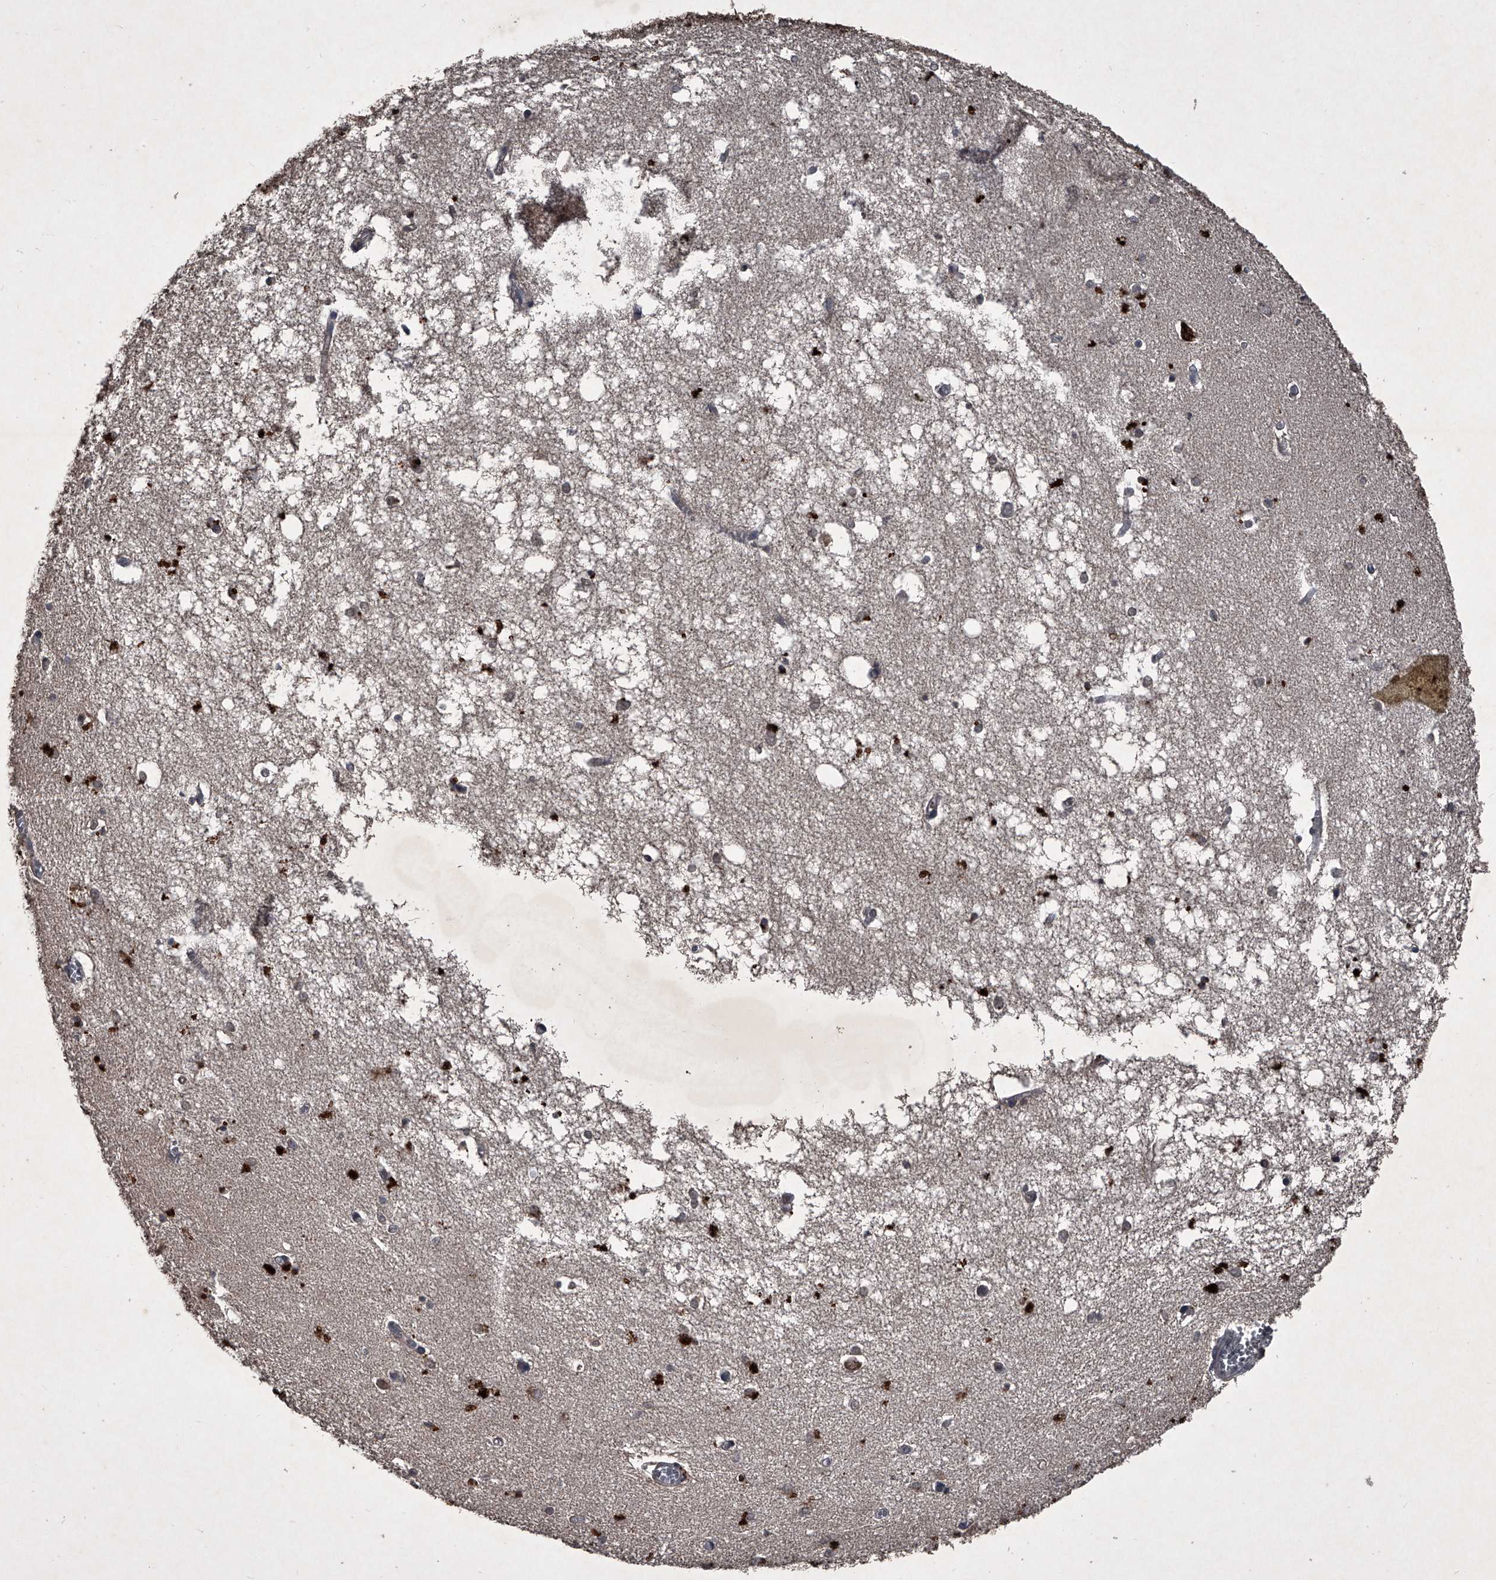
{"staining": {"intensity": "moderate", "quantity": "25%-75%", "location": "cytoplasmic/membranous"}, "tissue": "hippocampus", "cell_type": "Glial cells", "image_type": "normal", "snomed": [{"axis": "morphology", "description": "Normal tissue, NOS"}, {"axis": "topography", "description": "Hippocampus"}], "caption": "Brown immunohistochemical staining in normal hippocampus demonstrates moderate cytoplasmic/membranous staining in about 25%-75% of glial cells. The staining is performed using DAB (3,3'-diaminobenzidine) brown chromogen to label protein expression. The nuclei are counter-stained blue using hematoxylin.", "gene": "MAPKAP1", "patient": {"sex": "male", "age": 70}}